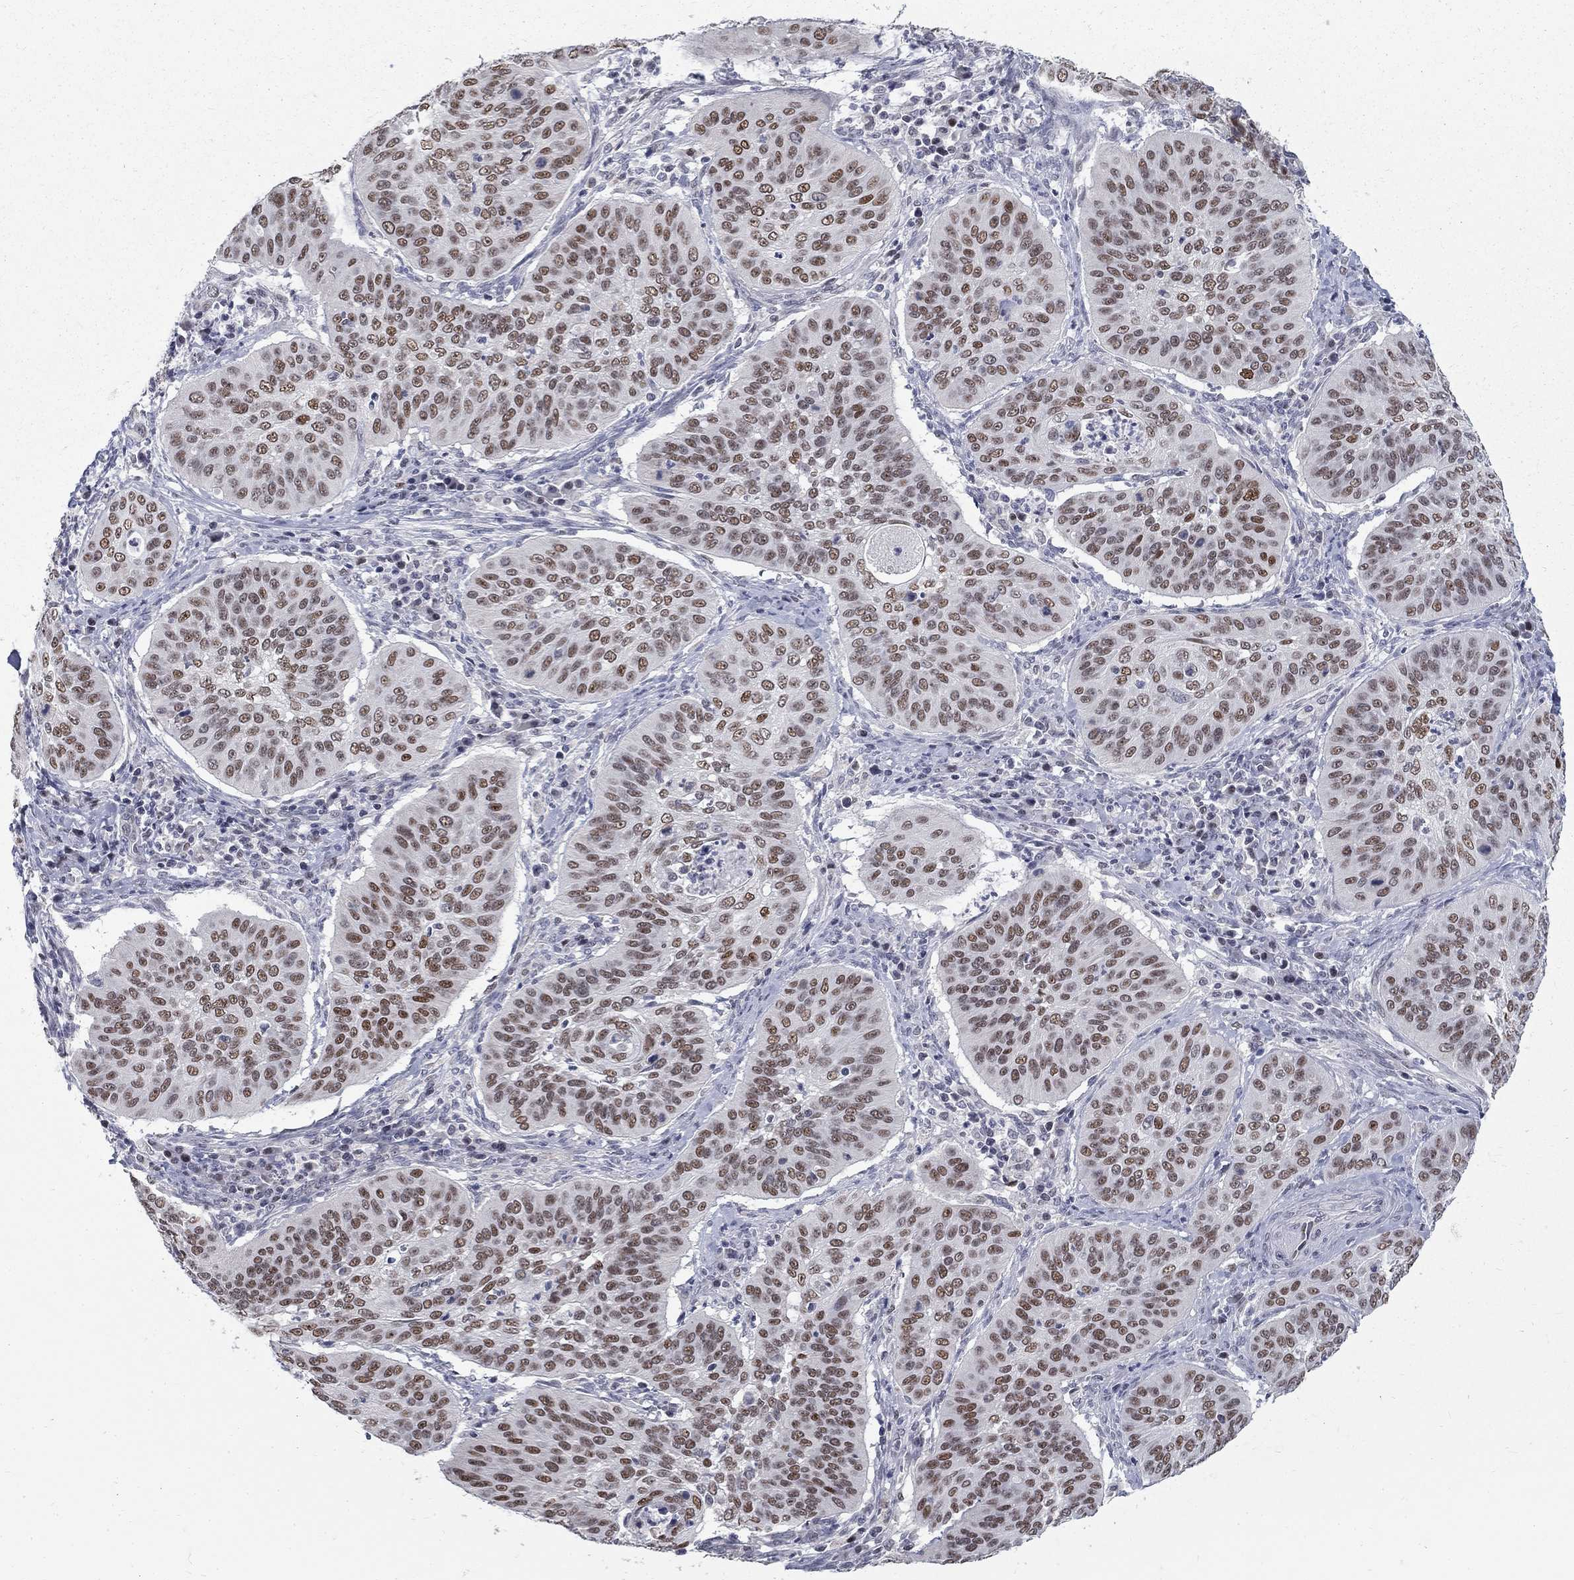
{"staining": {"intensity": "strong", "quantity": ">75%", "location": "nuclear"}, "tissue": "cervical cancer", "cell_type": "Tumor cells", "image_type": "cancer", "snomed": [{"axis": "morphology", "description": "Normal tissue, NOS"}, {"axis": "morphology", "description": "Squamous cell carcinoma, NOS"}, {"axis": "topography", "description": "Cervix"}], "caption": "An IHC image of neoplastic tissue is shown. Protein staining in brown highlights strong nuclear positivity in cervical cancer (squamous cell carcinoma) within tumor cells.", "gene": "GCFC2", "patient": {"sex": "female", "age": 39}}